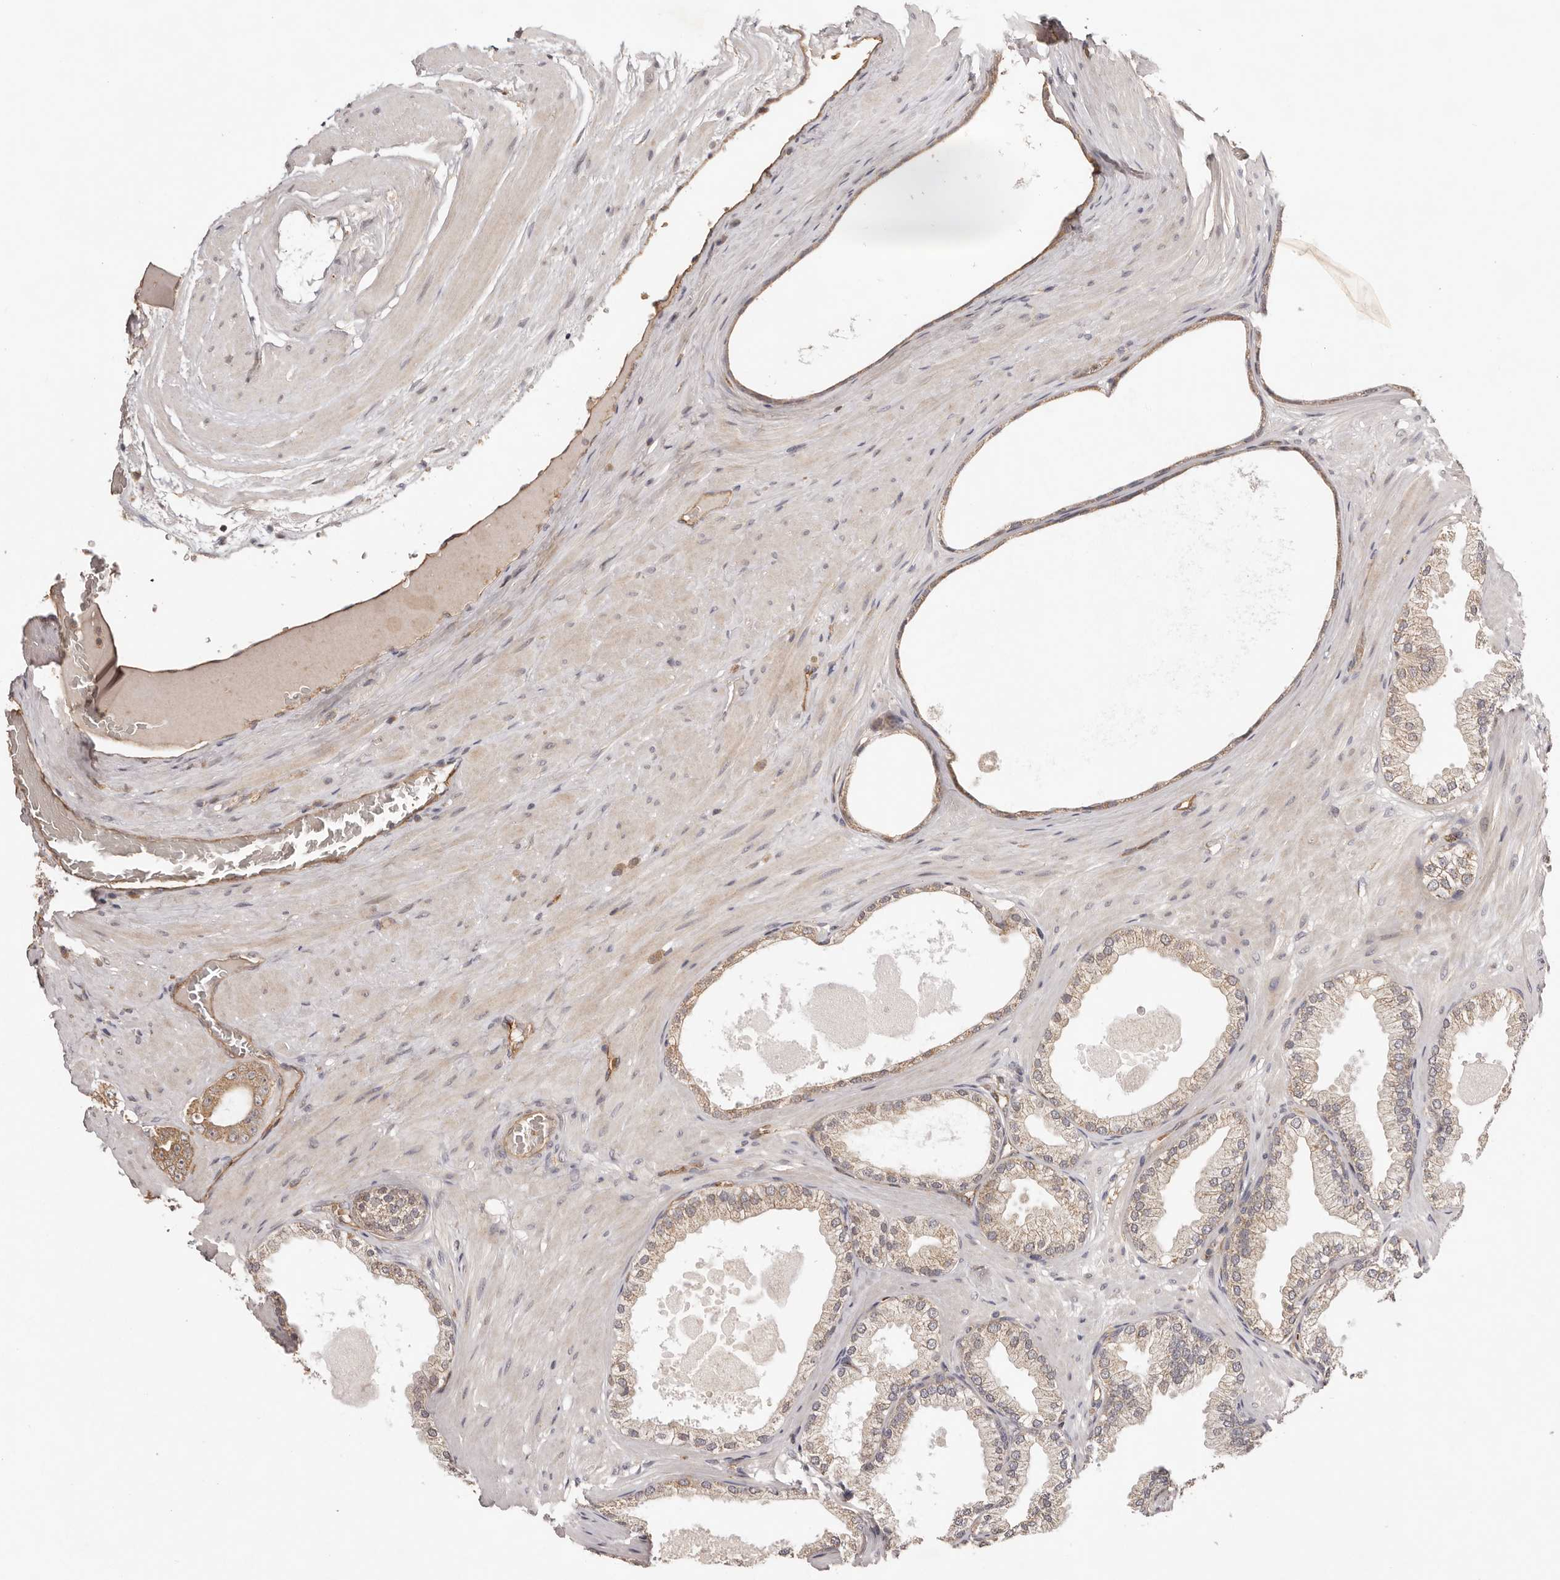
{"staining": {"intensity": "moderate", "quantity": "25%-75%", "location": "cytoplasmic/membranous"}, "tissue": "prostate cancer", "cell_type": "Tumor cells", "image_type": "cancer", "snomed": [{"axis": "morphology", "description": "Adenocarcinoma, Low grade"}, {"axis": "topography", "description": "Prostate"}], "caption": "An IHC image of neoplastic tissue is shown. Protein staining in brown labels moderate cytoplasmic/membranous positivity in low-grade adenocarcinoma (prostate) within tumor cells. The staining is performed using DAB brown chromogen to label protein expression. The nuclei are counter-stained blue using hematoxylin.", "gene": "UBR2", "patient": {"sex": "male", "age": 63}}